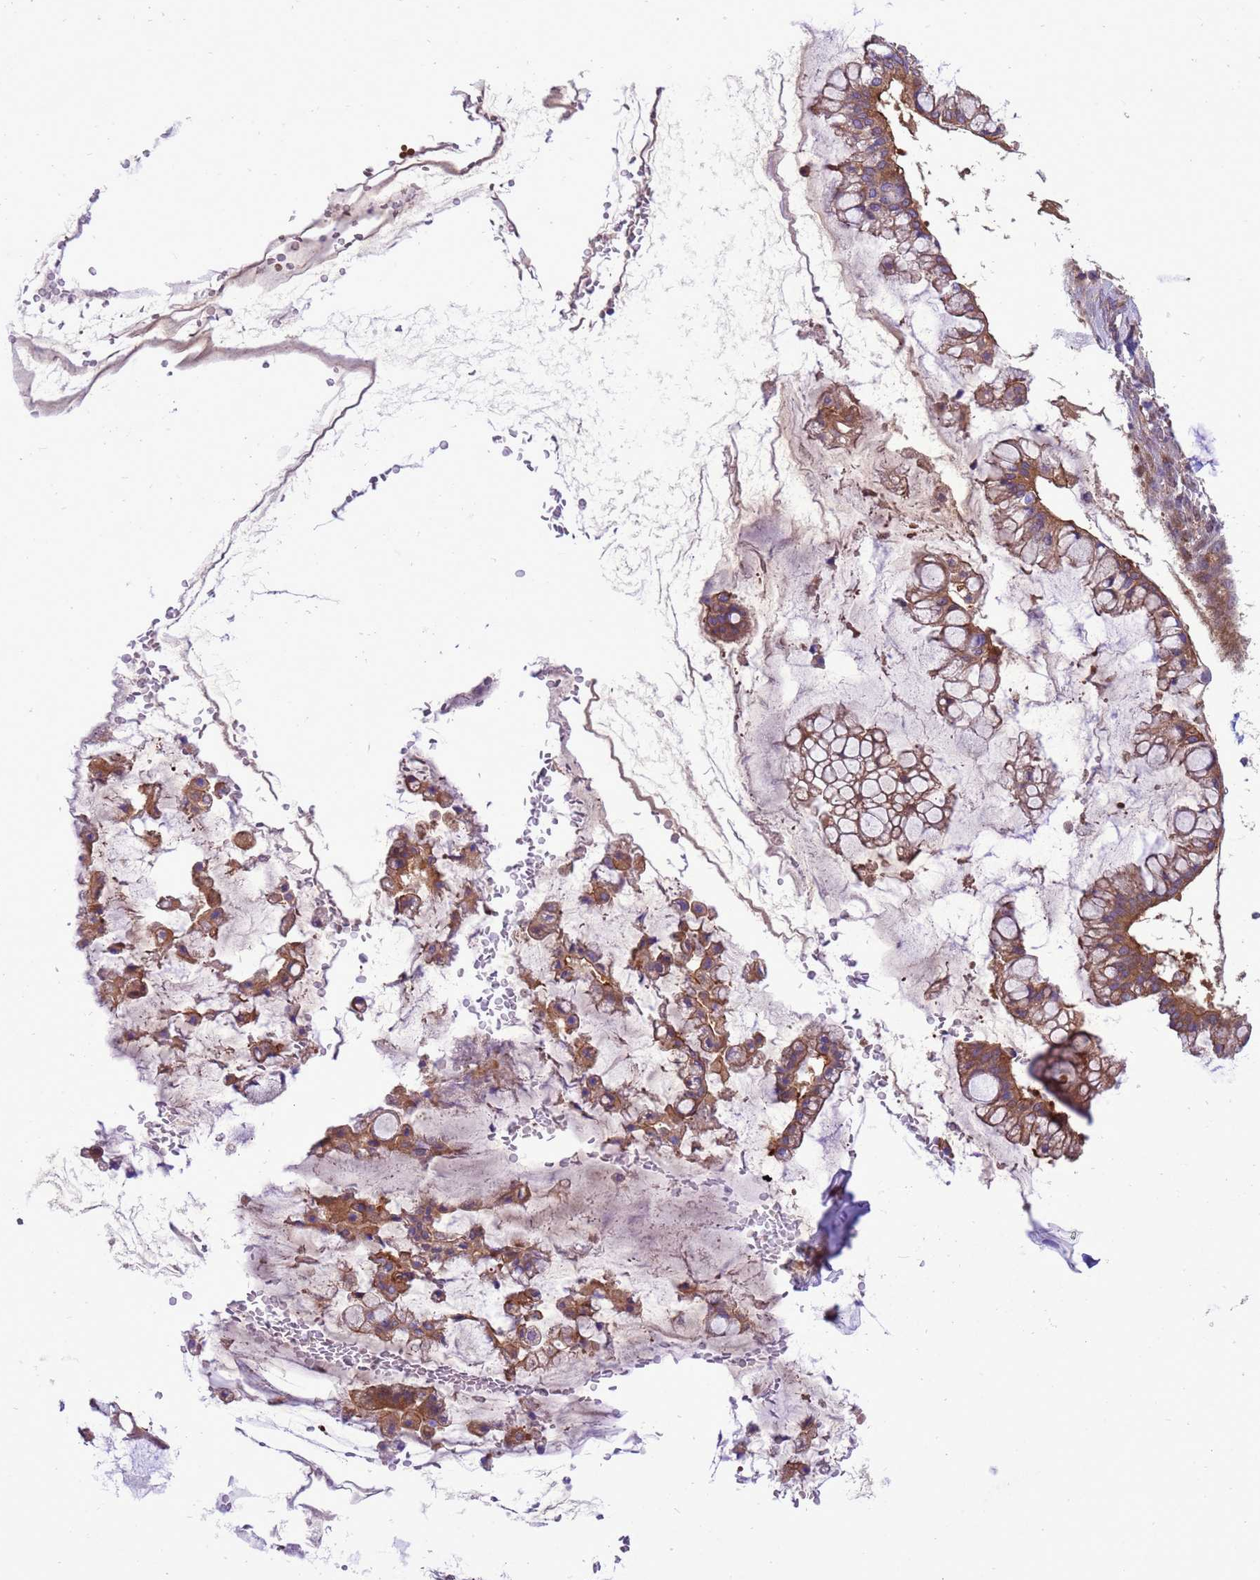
{"staining": {"intensity": "moderate", "quantity": ">75%", "location": "cytoplasmic/membranous"}, "tissue": "ovarian cancer", "cell_type": "Tumor cells", "image_type": "cancer", "snomed": [{"axis": "morphology", "description": "Cystadenocarcinoma, mucinous, NOS"}, {"axis": "topography", "description": "Ovary"}], "caption": "This is an image of immunohistochemistry (IHC) staining of ovarian mucinous cystadenocarcinoma, which shows moderate positivity in the cytoplasmic/membranous of tumor cells.", "gene": "RABEP2", "patient": {"sex": "female", "age": 73}}